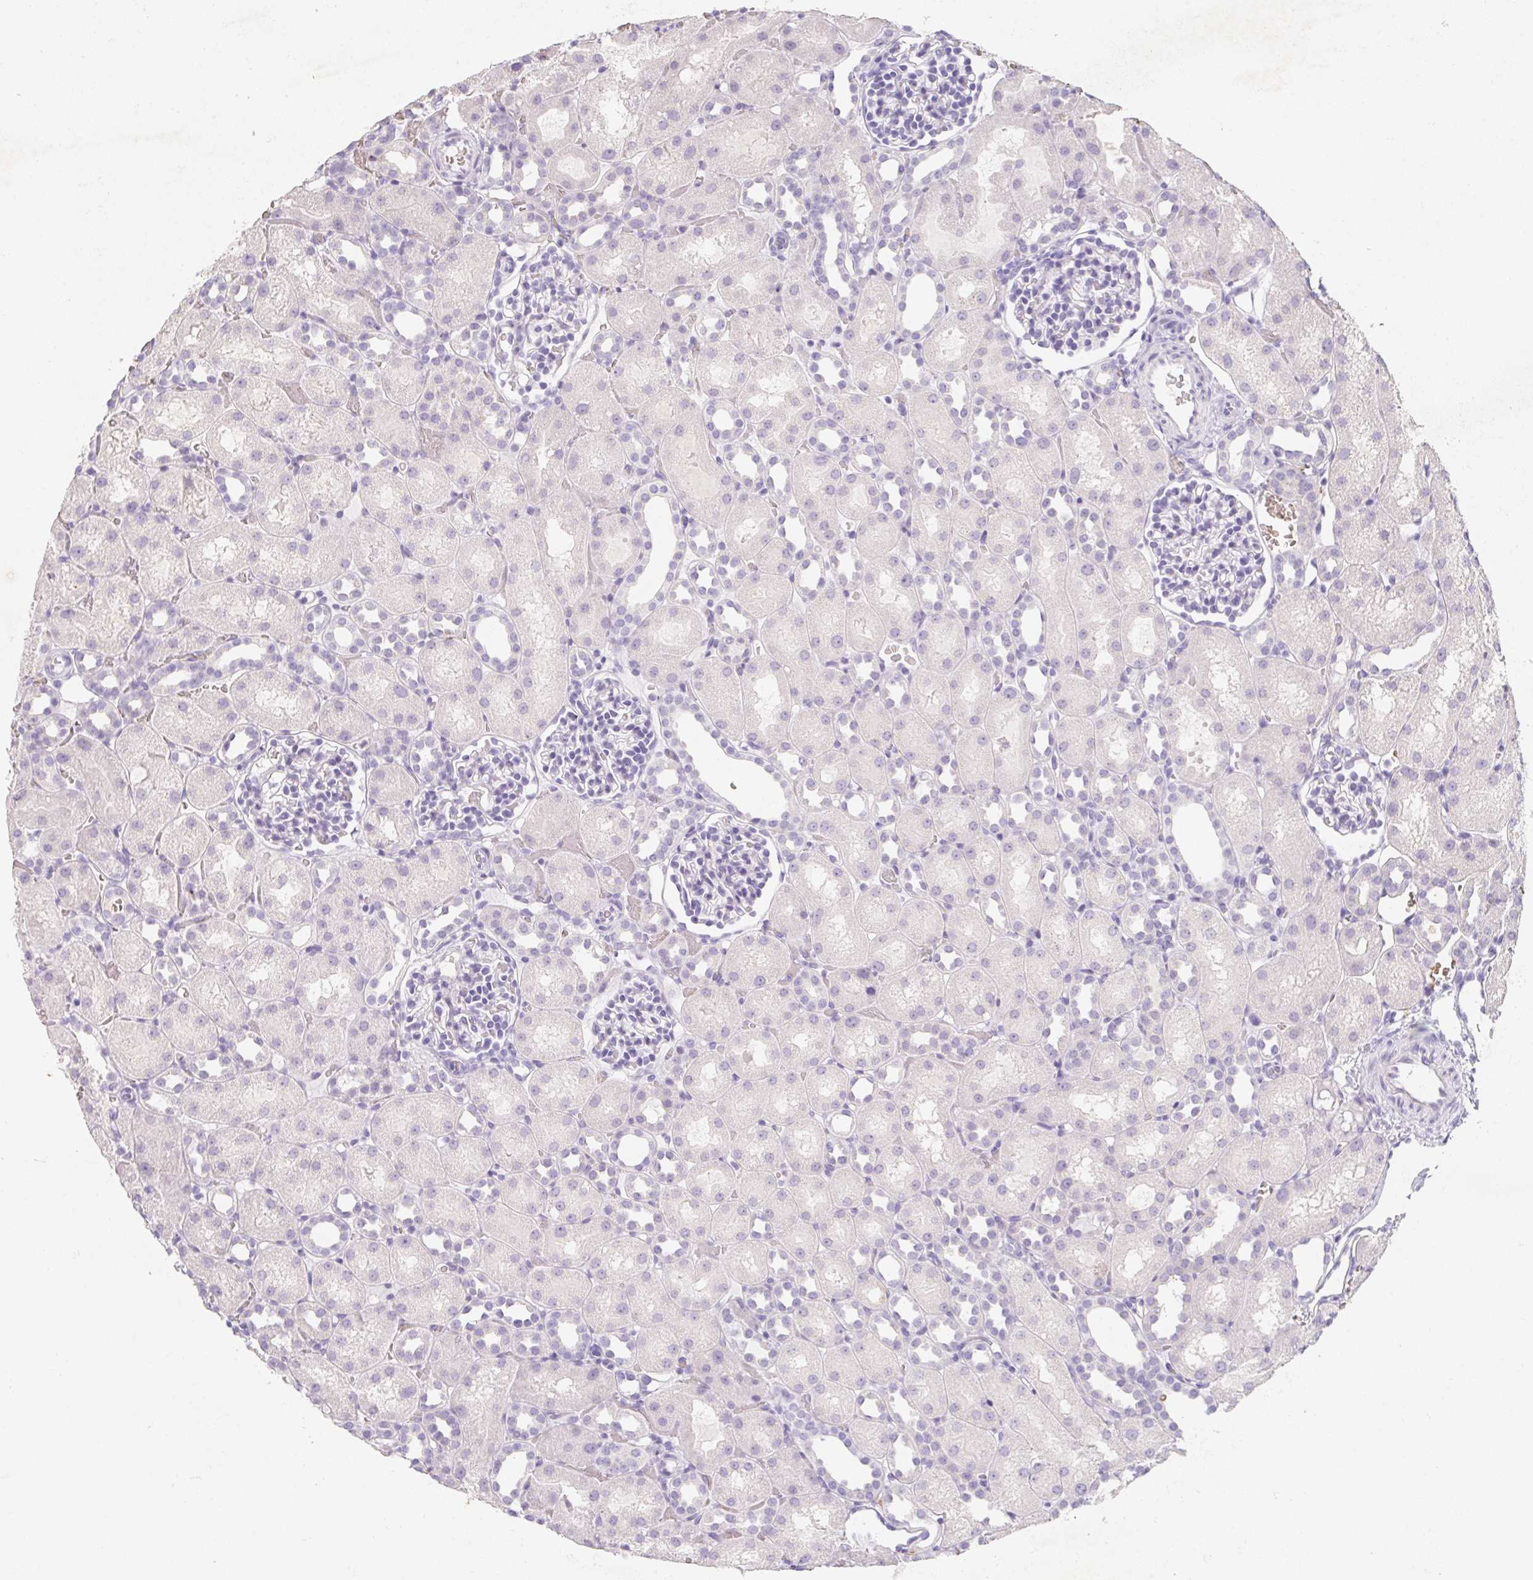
{"staining": {"intensity": "negative", "quantity": "none", "location": "none"}, "tissue": "kidney", "cell_type": "Cells in glomeruli", "image_type": "normal", "snomed": [{"axis": "morphology", "description": "Normal tissue, NOS"}, {"axis": "topography", "description": "Kidney"}], "caption": "Histopathology image shows no protein expression in cells in glomeruli of benign kidney.", "gene": "DCD", "patient": {"sex": "male", "age": 1}}